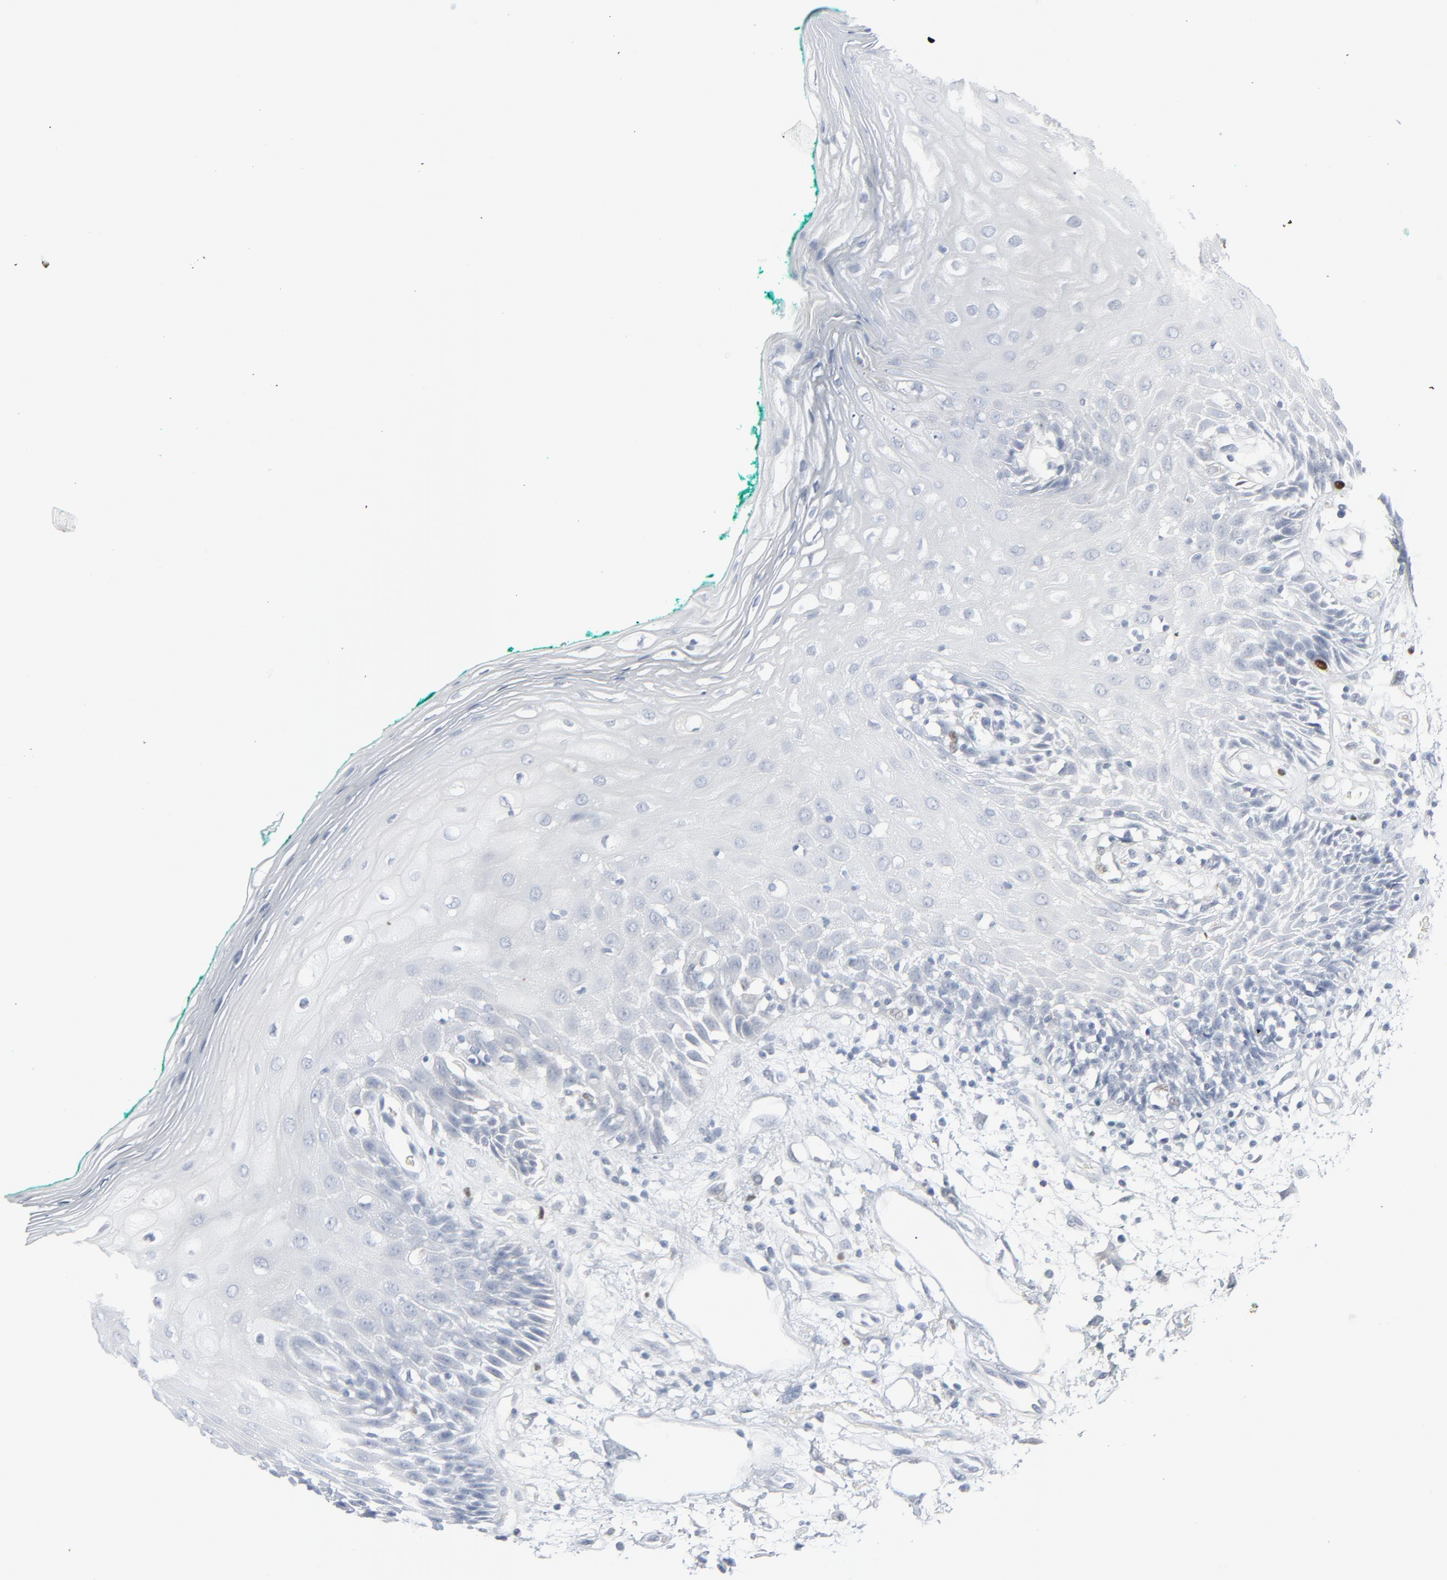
{"staining": {"intensity": "negative", "quantity": "none", "location": "none"}, "tissue": "oral mucosa", "cell_type": "Squamous epithelial cells", "image_type": "normal", "snomed": [{"axis": "morphology", "description": "Normal tissue, NOS"}, {"axis": "morphology", "description": "Squamous cell carcinoma, NOS"}, {"axis": "topography", "description": "Skeletal muscle"}, {"axis": "topography", "description": "Oral tissue"}, {"axis": "topography", "description": "Head-Neck"}], "caption": "This is an immunohistochemistry image of benign oral mucosa. There is no expression in squamous epithelial cells.", "gene": "MITF", "patient": {"sex": "female", "age": 84}}